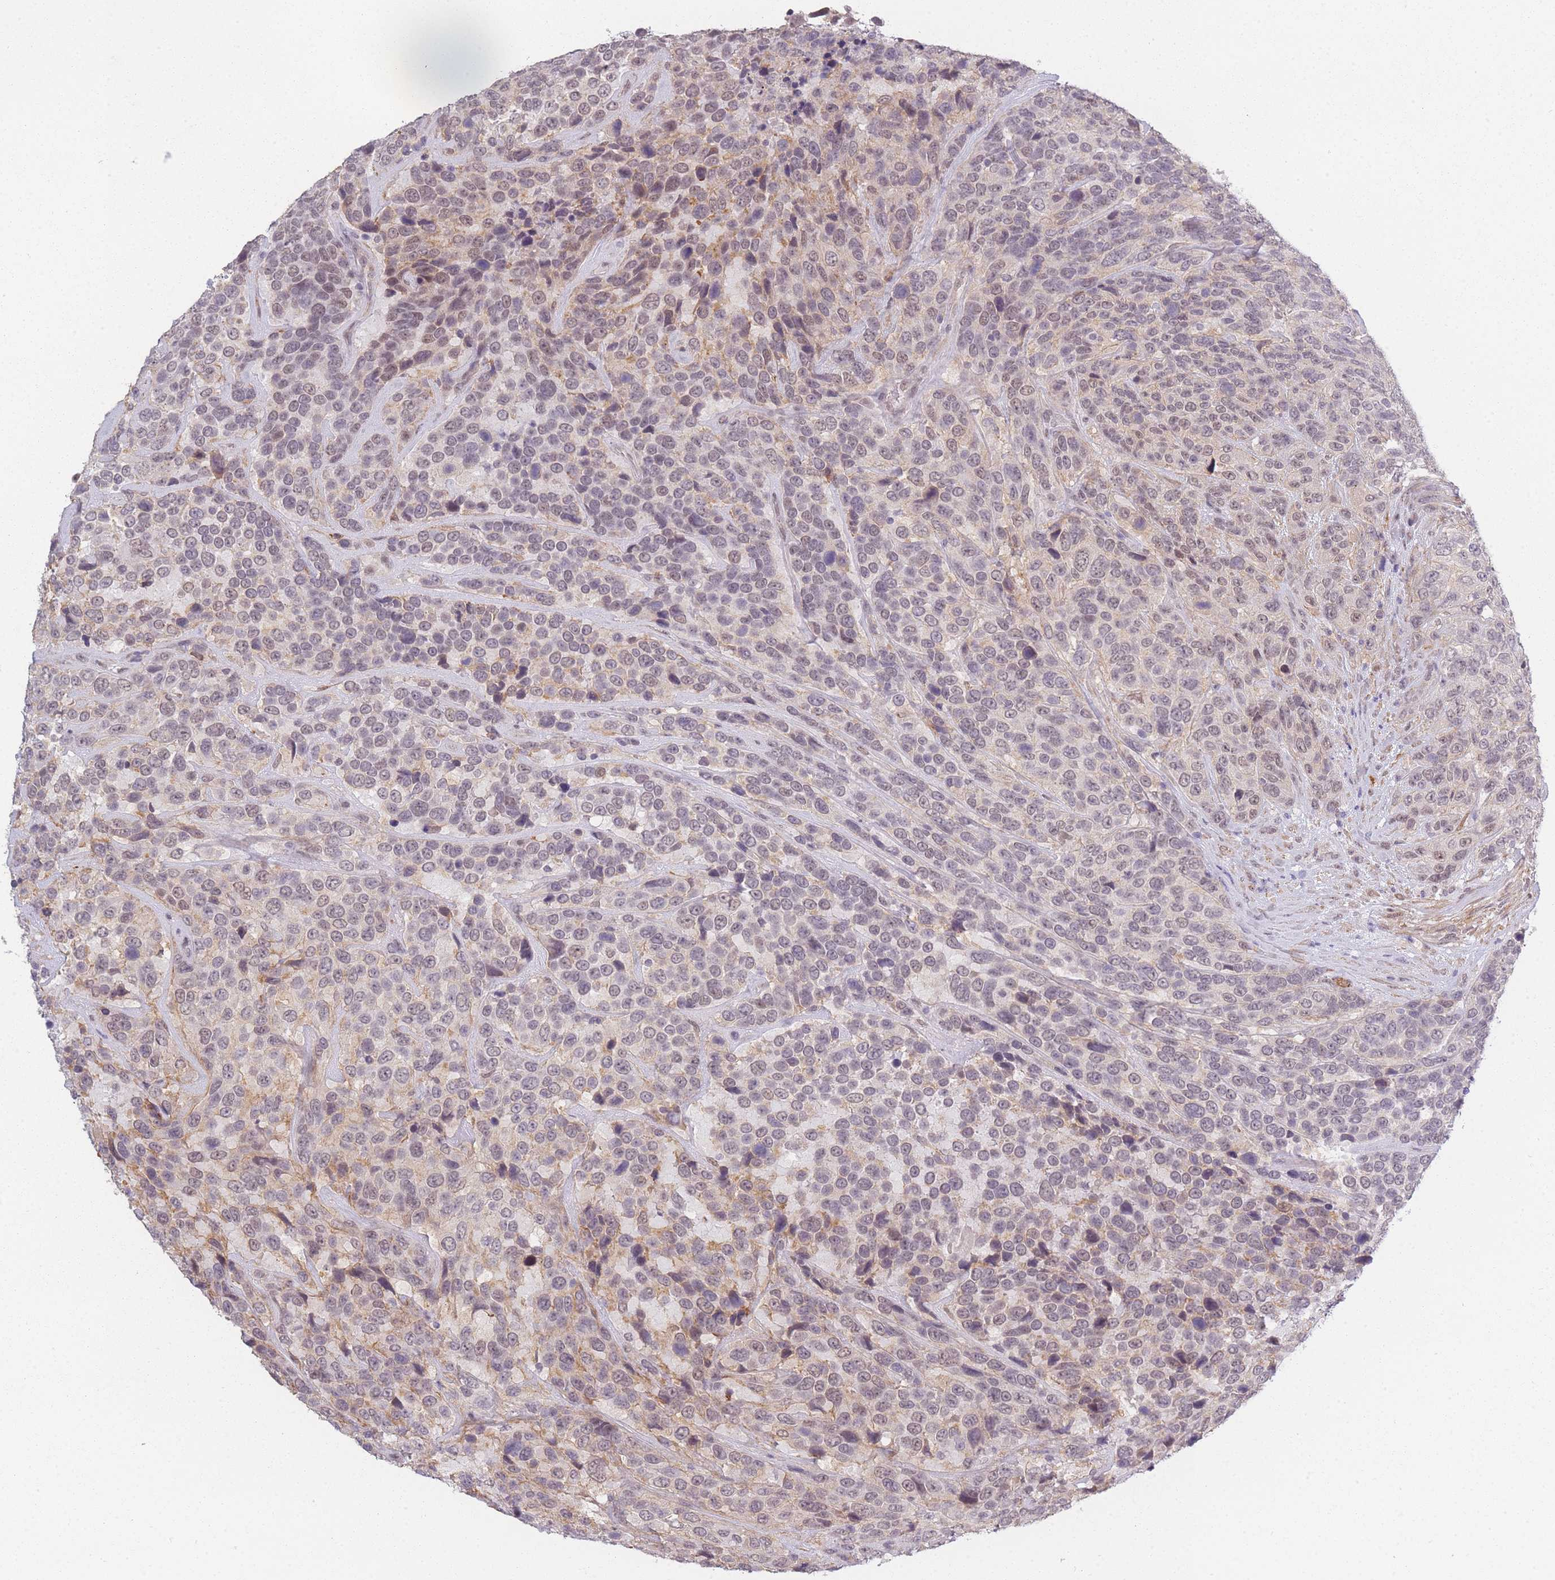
{"staining": {"intensity": "moderate", "quantity": "25%-75%", "location": "nuclear"}, "tissue": "urothelial cancer", "cell_type": "Tumor cells", "image_type": "cancer", "snomed": [{"axis": "morphology", "description": "Urothelial carcinoma, High grade"}, {"axis": "topography", "description": "Urinary bladder"}], "caption": "Protein staining of high-grade urothelial carcinoma tissue demonstrates moderate nuclear expression in approximately 25%-75% of tumor cells. The protein of interest is shown in brown color, while the nuclei are stained blue.", "gene": "SIN3B", "patient": {"sex": "female", "age": 70}}